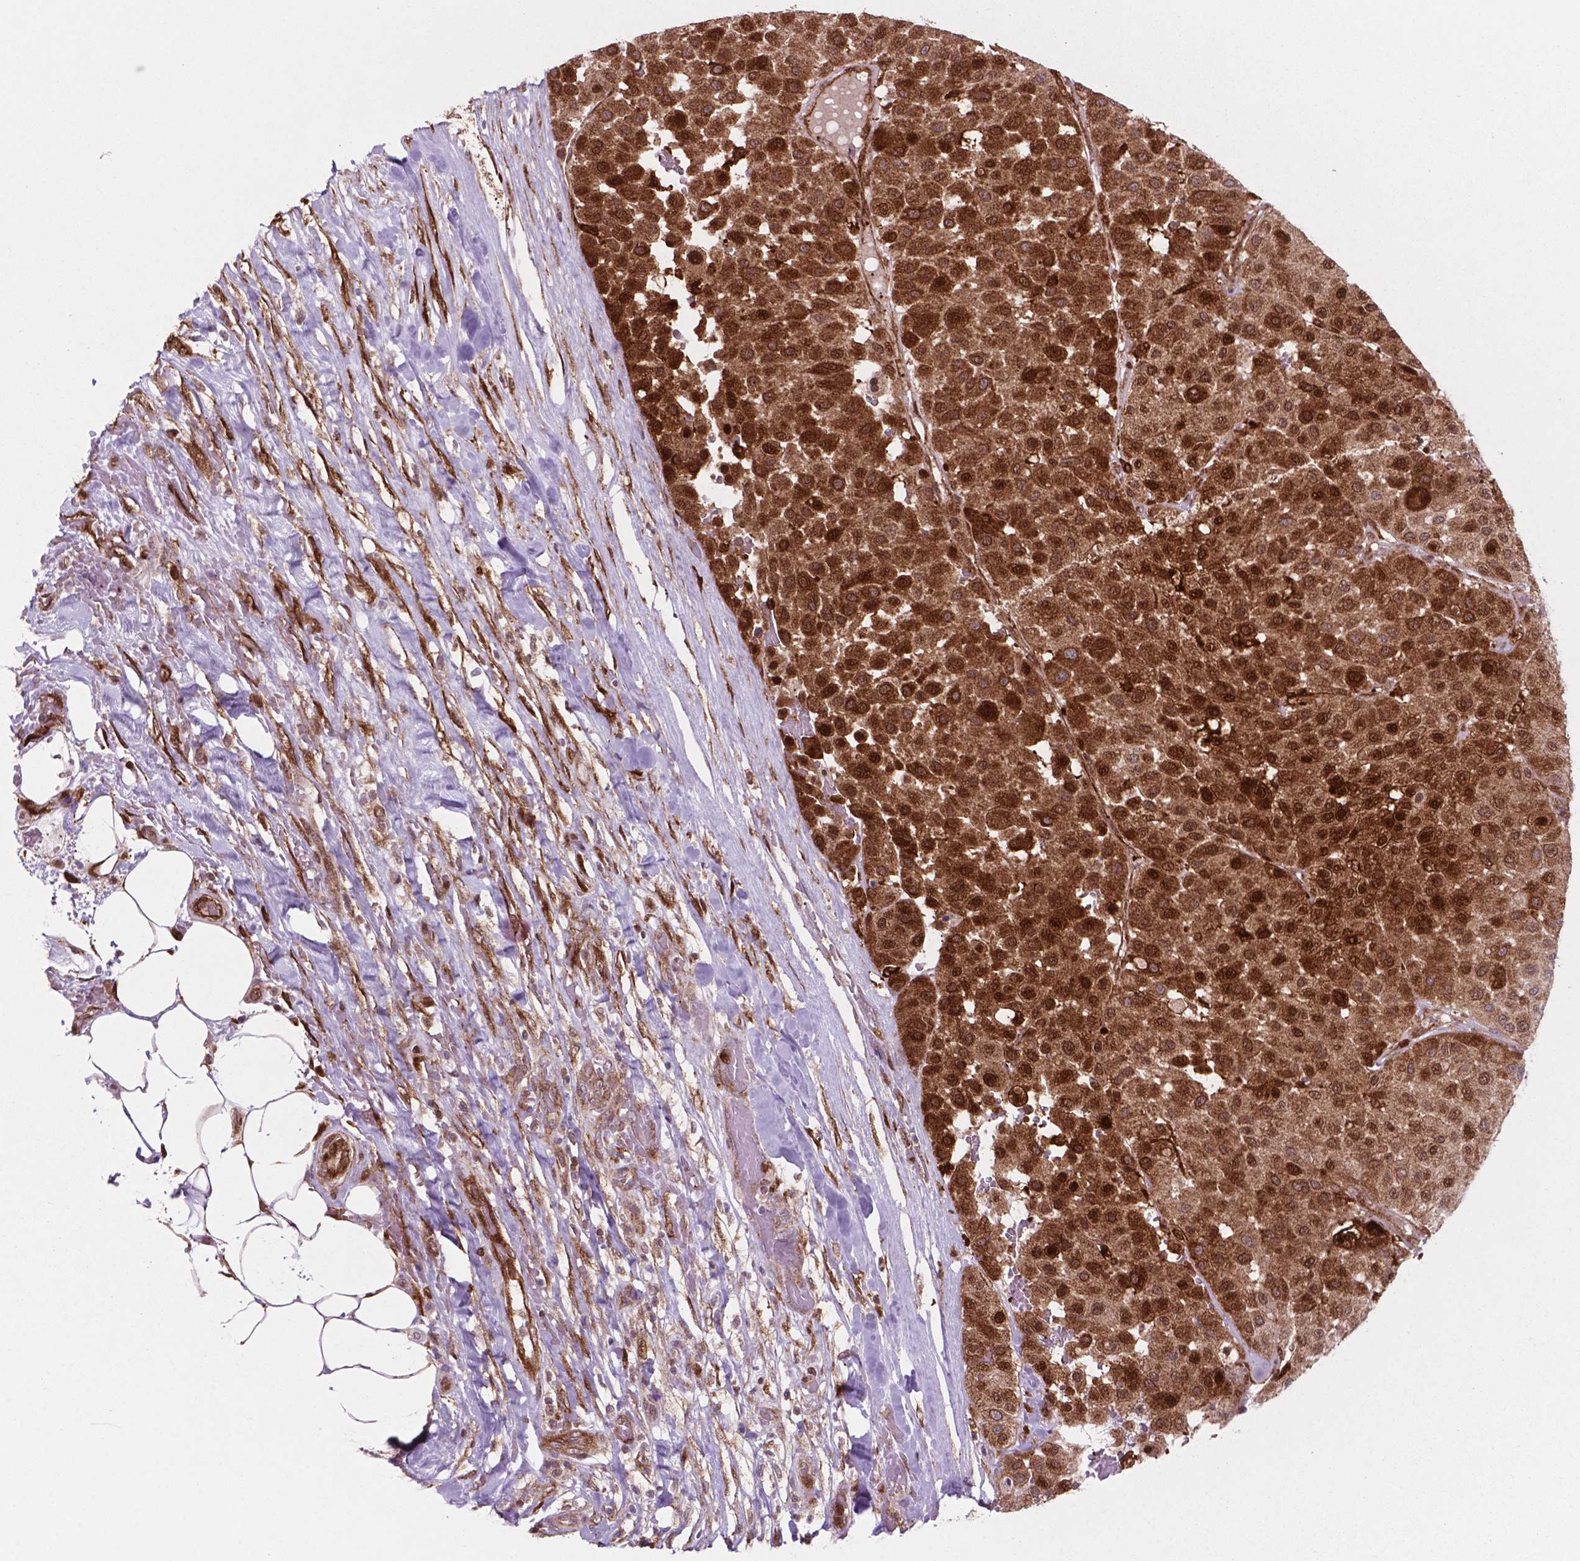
{"staining": {"intensity": "strong", "quantity": ">75%", "location": "cytoplasmic/membranous,nuclear"}, "tissue": "melanoma", "cell_type": "Tumor cells", "image_type": "cancer", "snomed": [{"axis": "morphology", "description": "Malignant melanoma, Metastatic site"}, {"axis": "topography", "description": "Smooth muscle"}], "caption": "The image demonstrates staining of malignant melanoma (metastatic site), revealing strong cytoplasmic/membranous and nuclear protein positivity (brown color) within tumor cells. (brown staining indicates protein expression, while blue staining denotes nuclei).", "gene": "LDHA", "patient": {"sex": "male", "age": 41}}